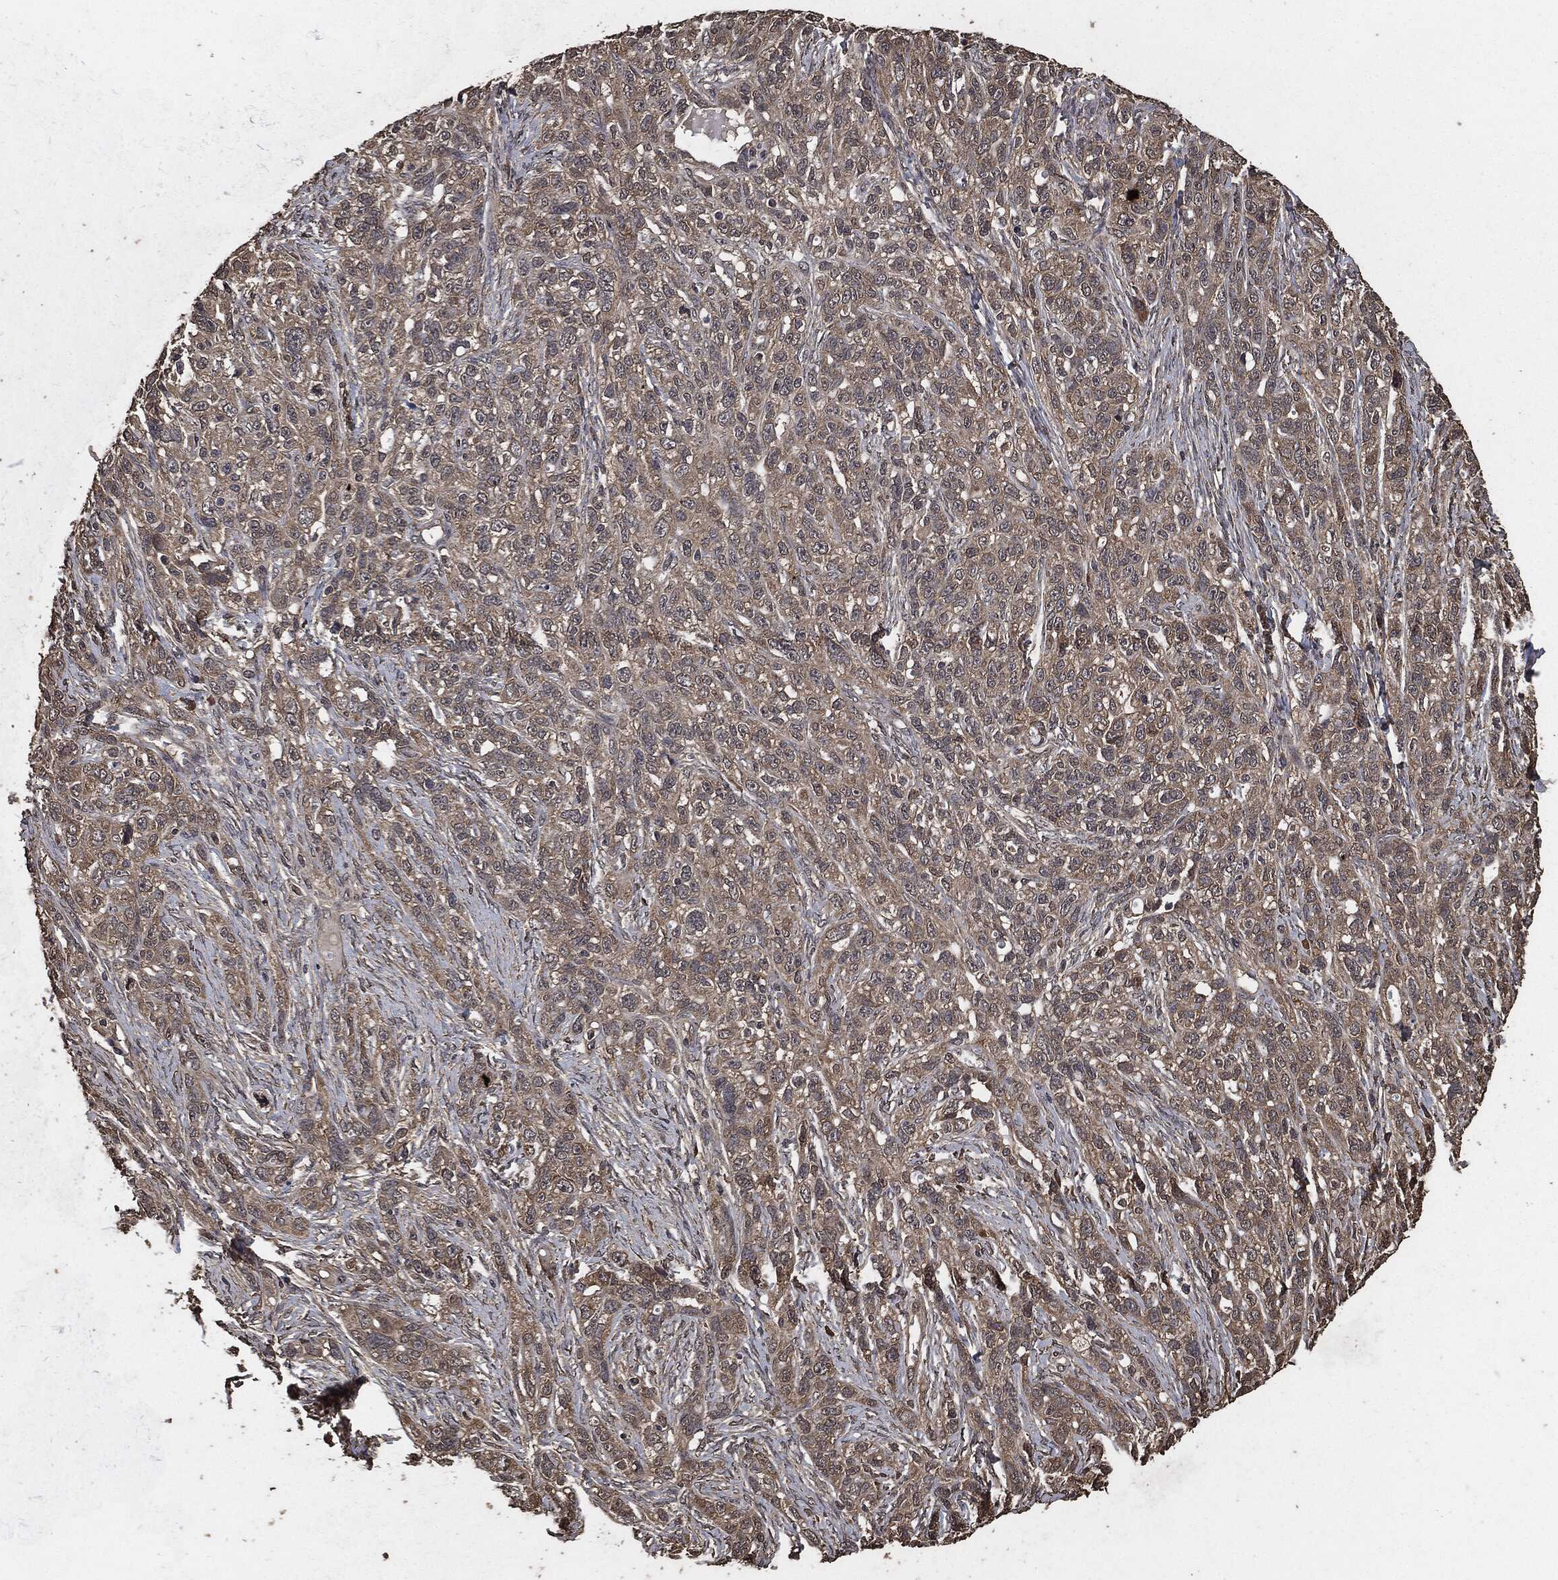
{"staining": {"intensity": "weak", "quantity": "25%-75%", "location": "cytoplasmic/membranous"}, "tissue": "ovarian cancer", "cell_type": "Tumor cells", "image_type": "cancer", "snomed": [{"axis": "morphology", "description": "Cystadenocarcinoma, serous, NOS"}, {"axis": "topography", "description": "Ovary"}], "caption": "Weak cytoplasmic/membranous staining is identified in about 25%-75% of tumor cells in ovarian serous cystadenocarcinoma.", "gene": "AKT1S1", "patient": {"sex": "female", "age": 71}}